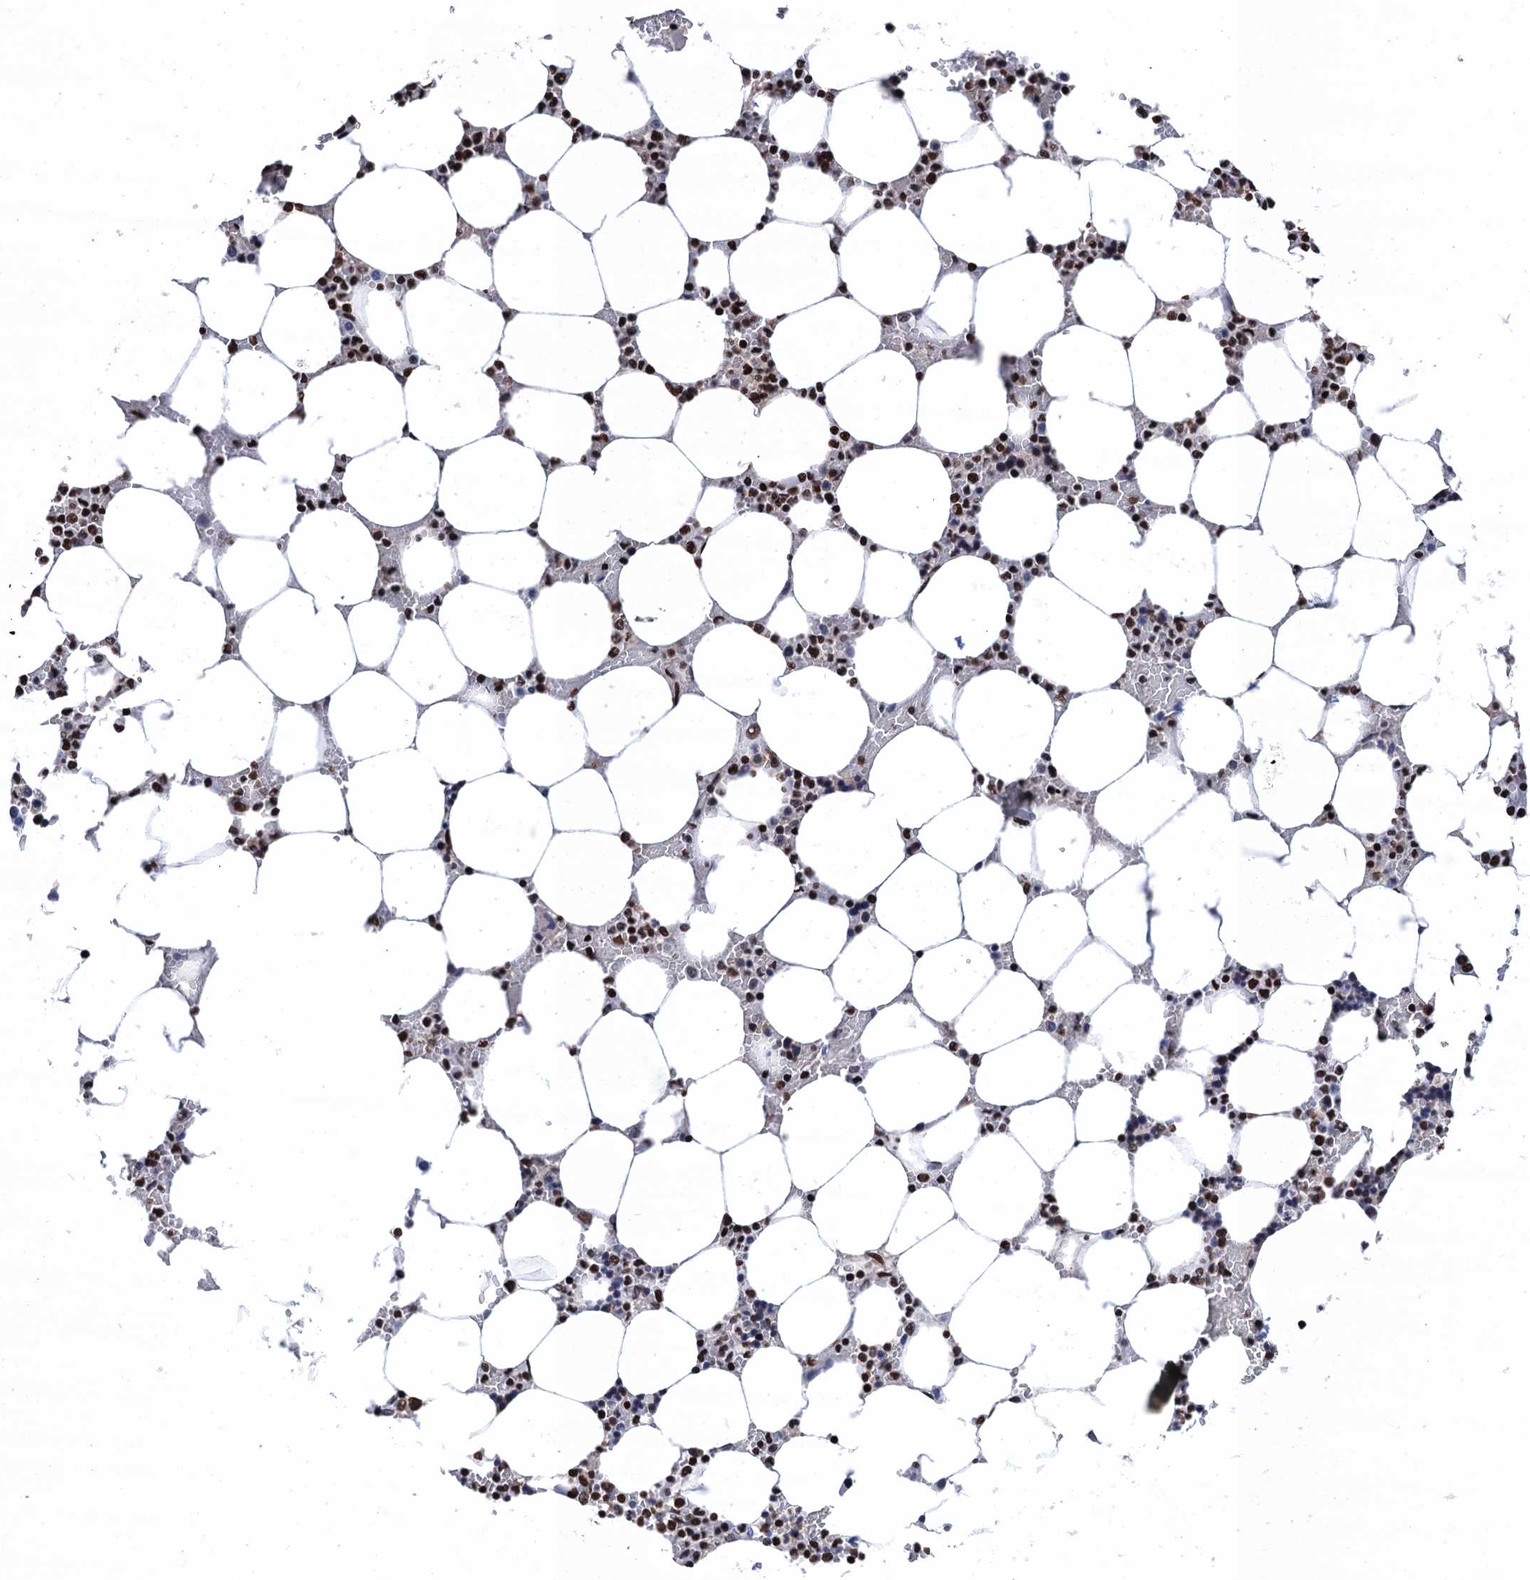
{"staining": {"intensity": "strong", "quantity": ">75%", "location": "nuclear"}, "tissue": "bone marrow", "cell_type": "Hematopoietic cells", "image_type": "normal", "snomed": [{"axis": "morphology", "description": "Normal tissue, NOS"}, {"axis": "topography", "description": "Bone marrow"}], "caption": "DAB immunohistochemical staining of benign bone marrow reveals strong nuclear protein expression in about >75% of hematopoietic cells.", "gene": "UBA2", "patient": {"sex": "male", "age": 64}}